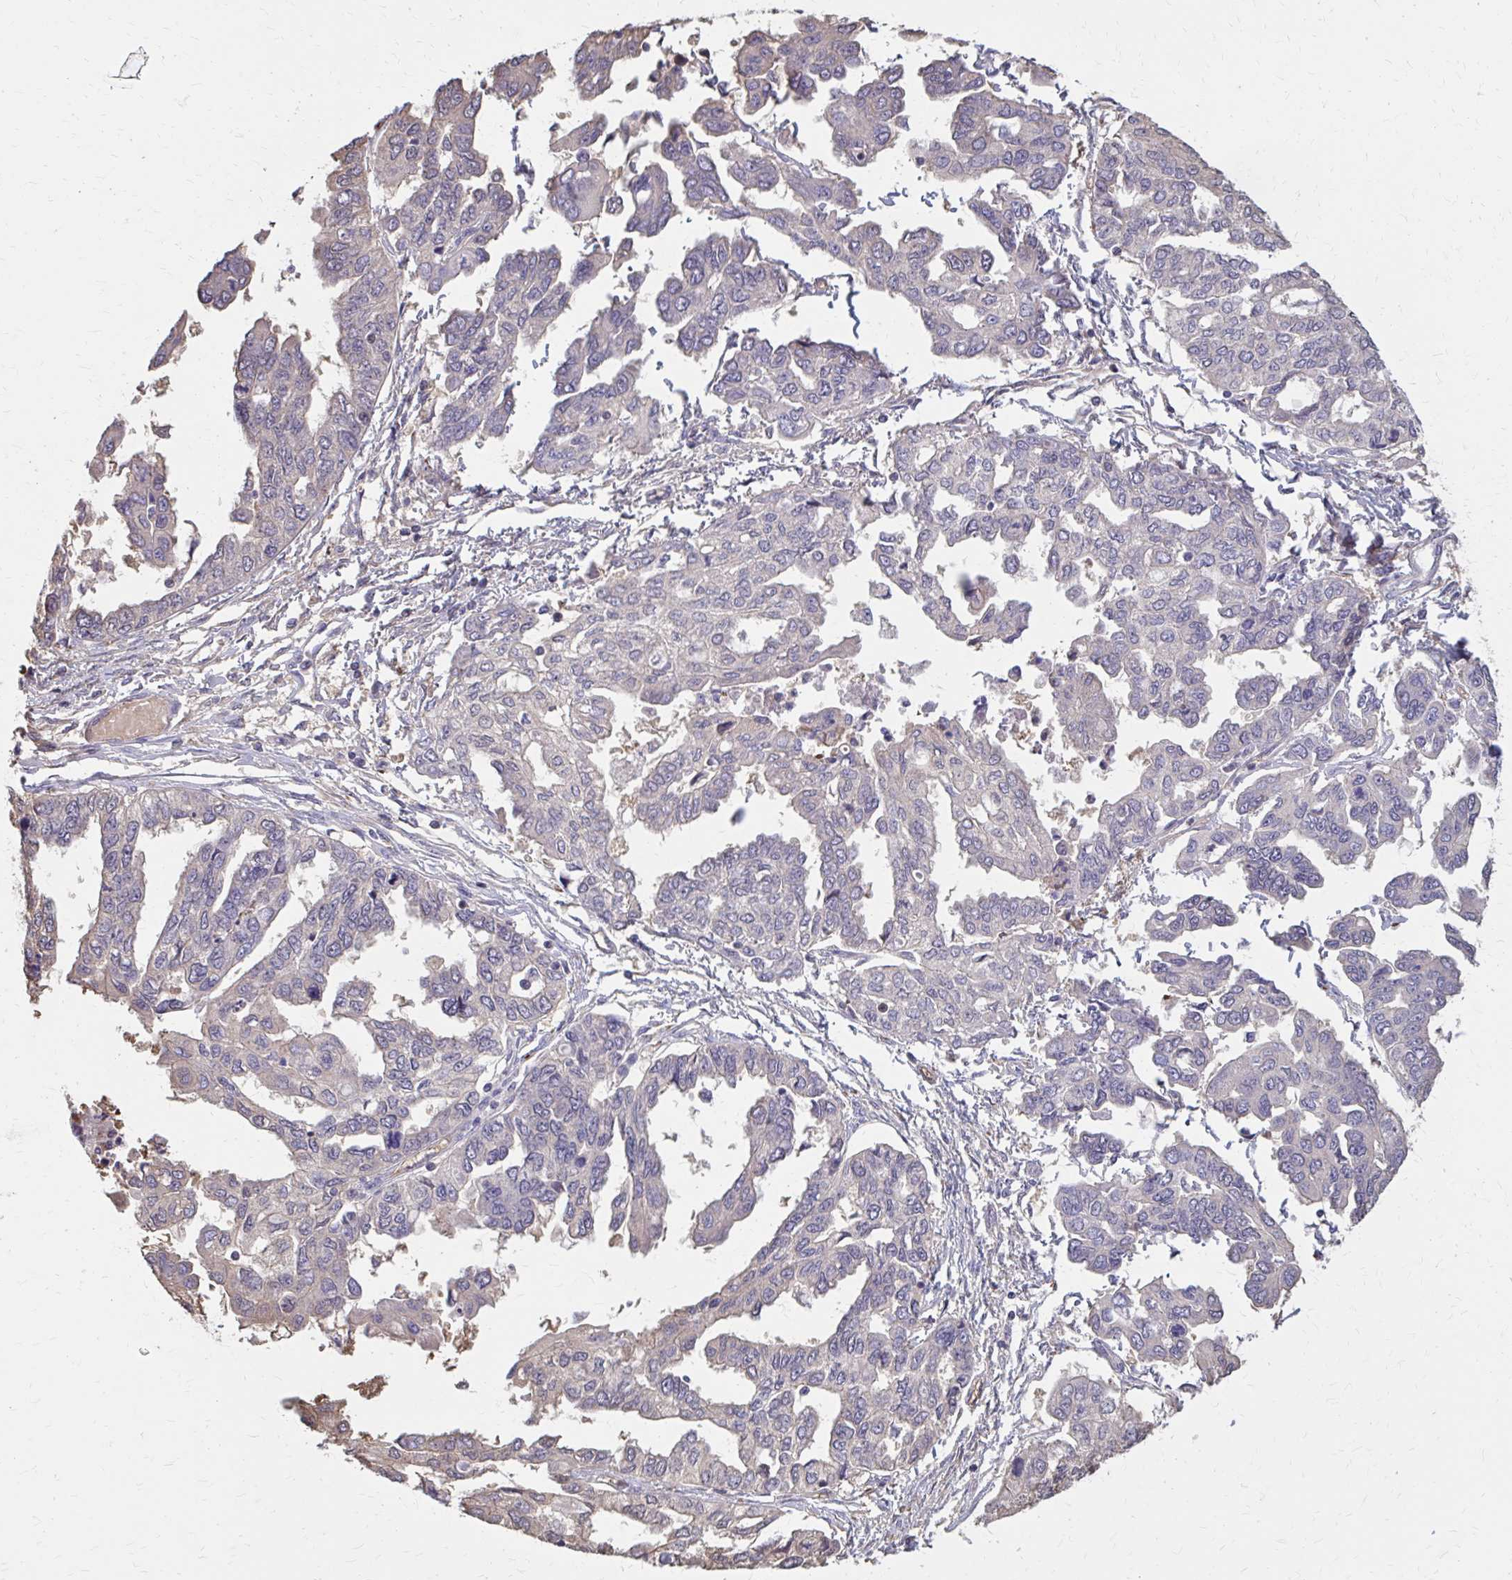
{"staining": {"intensity": "negative", "quantity": "none", "location": "none"}, "tissue": "ovarian cancer", "cell_type": "Tumor cells", "image_type": "cancer", "snomed": [{"axis": "morphology", "description": "Cystadenocarcinoma, serous, NOS"}, {"axis": "topography", "description": "Ovary"}], "caption": "An image of human ovarian cancer is negative for staining in tumor cells.", "gene": "IFI44L", "patient": {"sex": "female", "age": 53}}